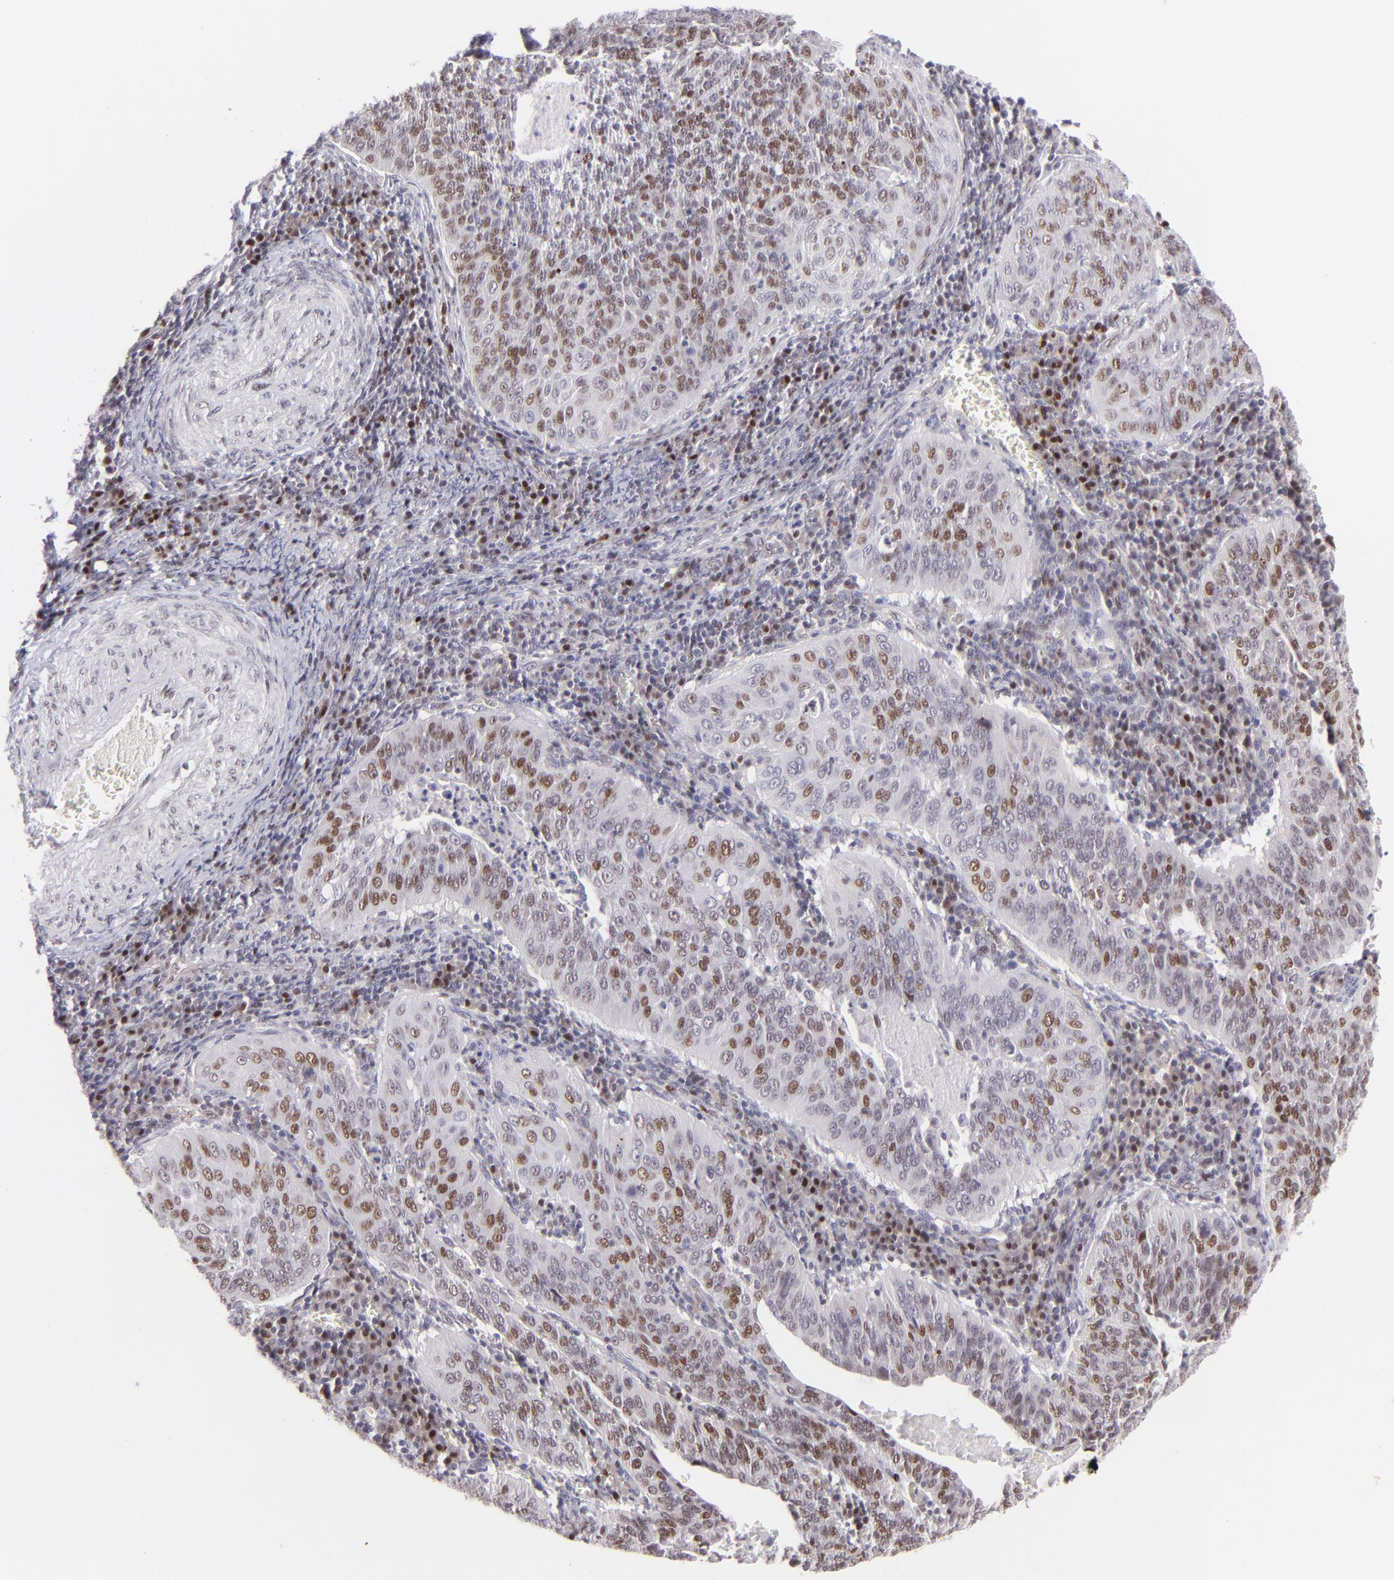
{"staining": {"intensity": "moderate", "quantity": "25%-75%", "location": "nuclear"}, "tissue": "cervical cancer", "cell_type": "Tumor cells", "image_type": "cancer", "snomed": [{"axis": "morphology", "description": "Squamous cell carcinoma, NOS"}, {"axis": "topography", "description": "Cervix"}], "caption": "This micrograph shows immunohistochemistry staining of human cervical squamous cell carcinoma, with medium moderate nuclear staining in approximately 25%-75% of tumor cells.", "gene": "POU2F1", "patient": {"sex": "female", "age": 39}}